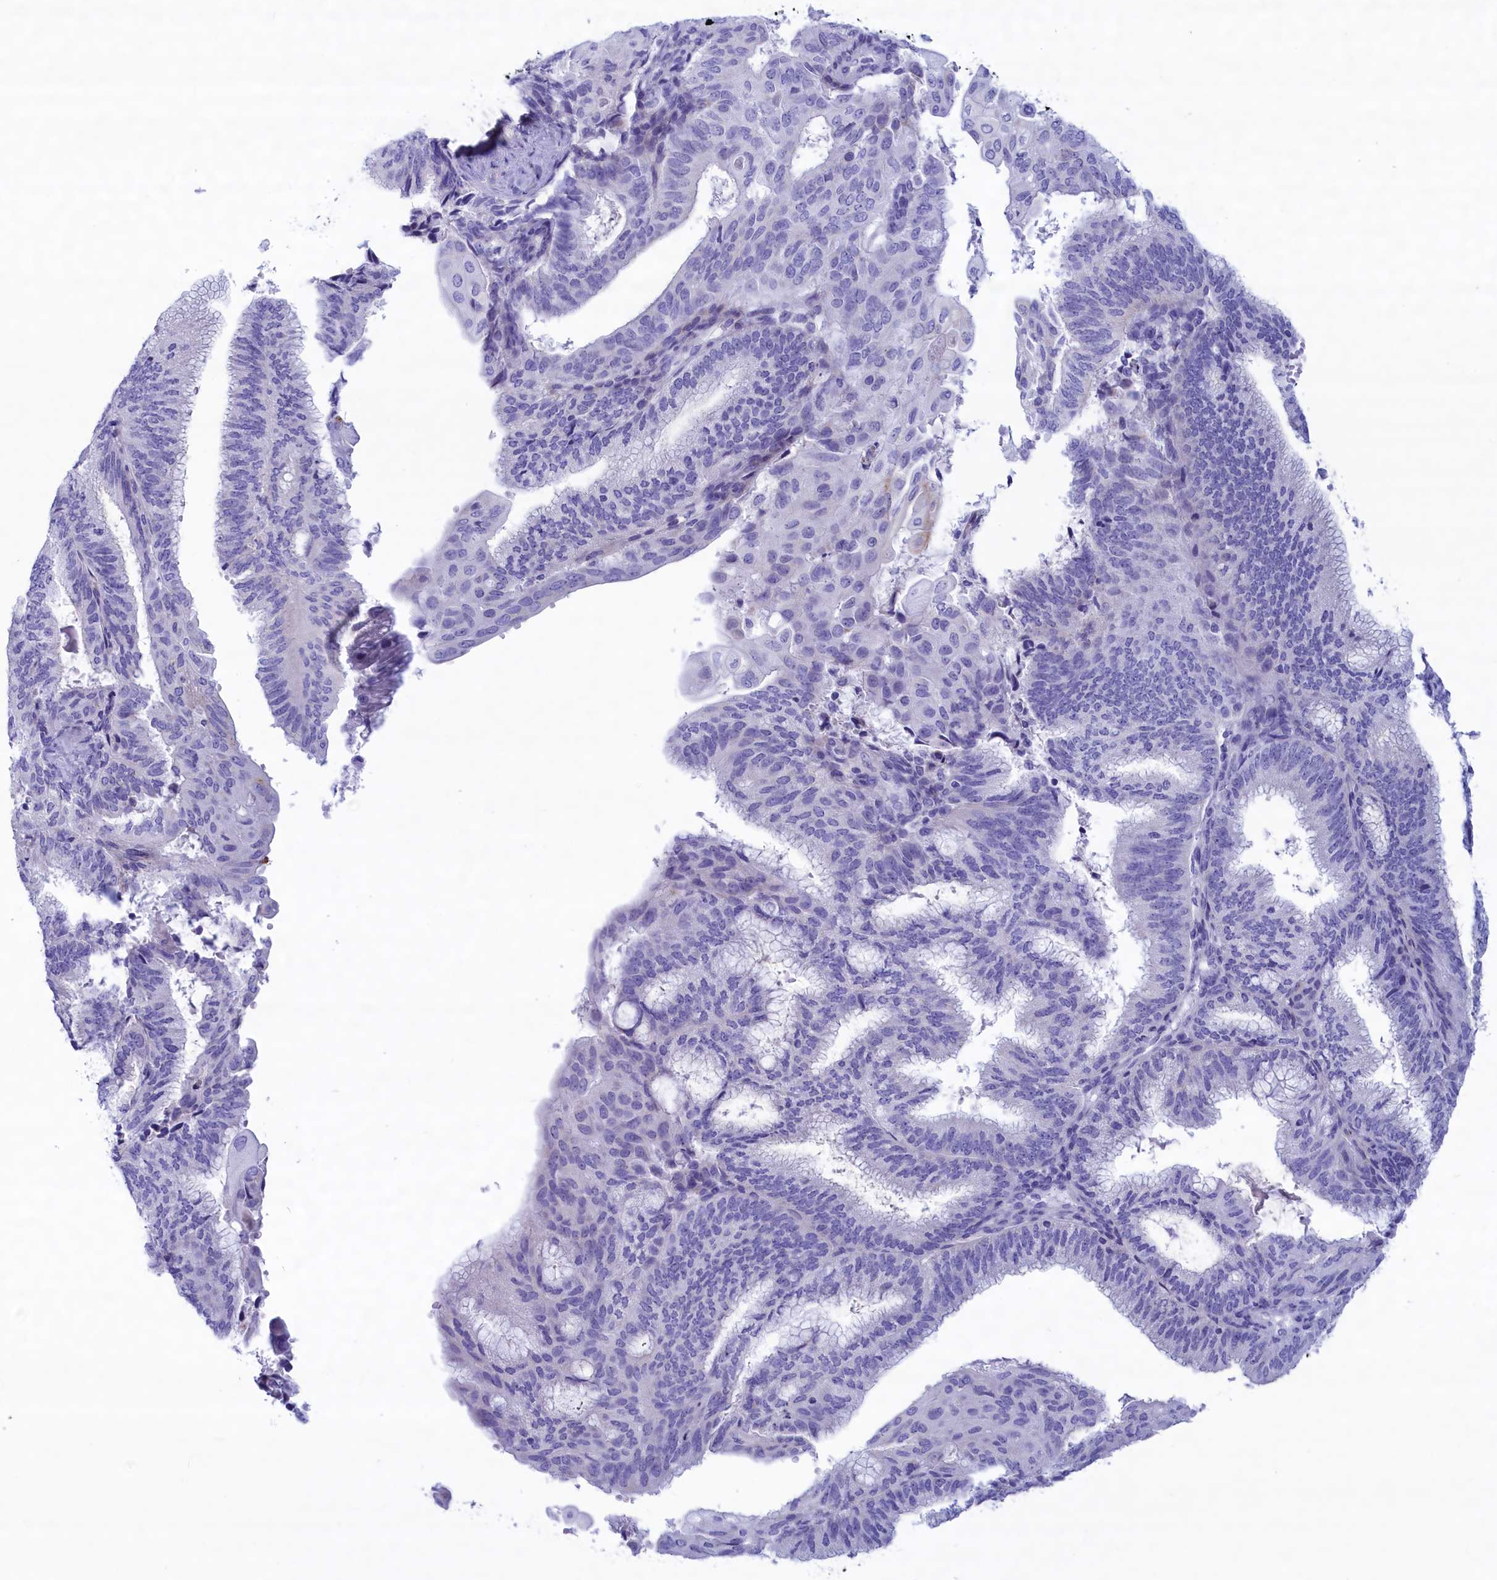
{"staining": {"intensity": "negative", "quantity": "none", "location": "none"}, "tissue": "endometrial cancer", "cell_type": "Tumor cells", "image_type": "cancer", "snomed": [{"axis": "morphology", "description": "Adenocarcinoma, NOS"}, {"axis": "topography", "description": "Endometrium"}], "caption": "Immunohistochemistry (IHC) histopathology image of neoplastic tissue: endometrial cancer stained with DAB (3,3'-diaminobenzidine) exhibits no significant protein staining in tumor cells. Nuclei are stained in blue.", "gene": "MPV17L2", "patient": {"sex": "female", "age": 49}}